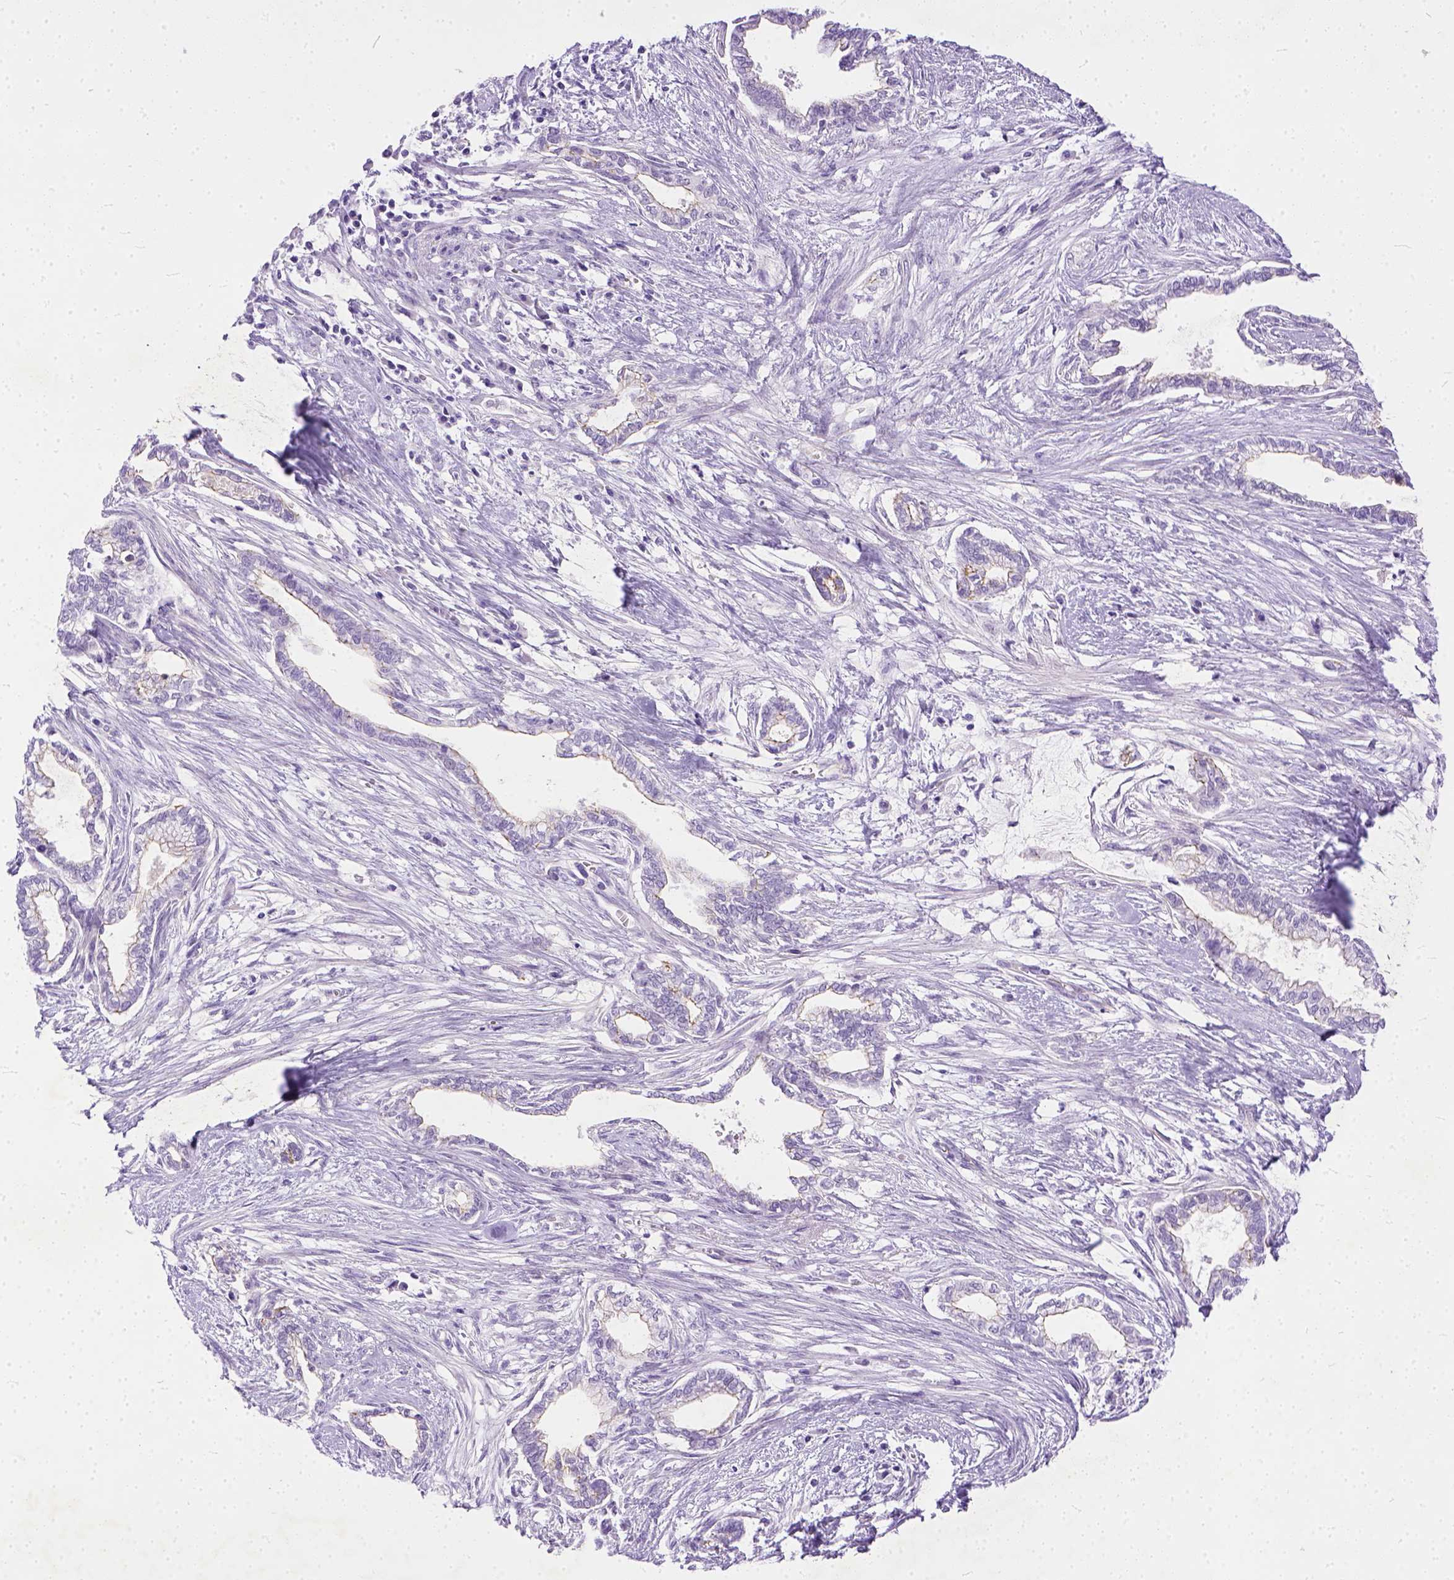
{"staining": {"intensity": "negative", "quantity": "none", "location": "none"}, "tissue": "cervical cancer", "cell_type": "Tumor cells", "image_type": "cancer", "snomed": [{"axis": "morphology", "description": "Adenocarcinoma, NOS"}, {"axis": "topography", "description": "Cervix"}], "caption": "Image shows no significant protein positivity in tumor cells of cervical adenocarcinoma.", "gene": "ADGRF1", "patient": {"sex": "female", "age": 62}}